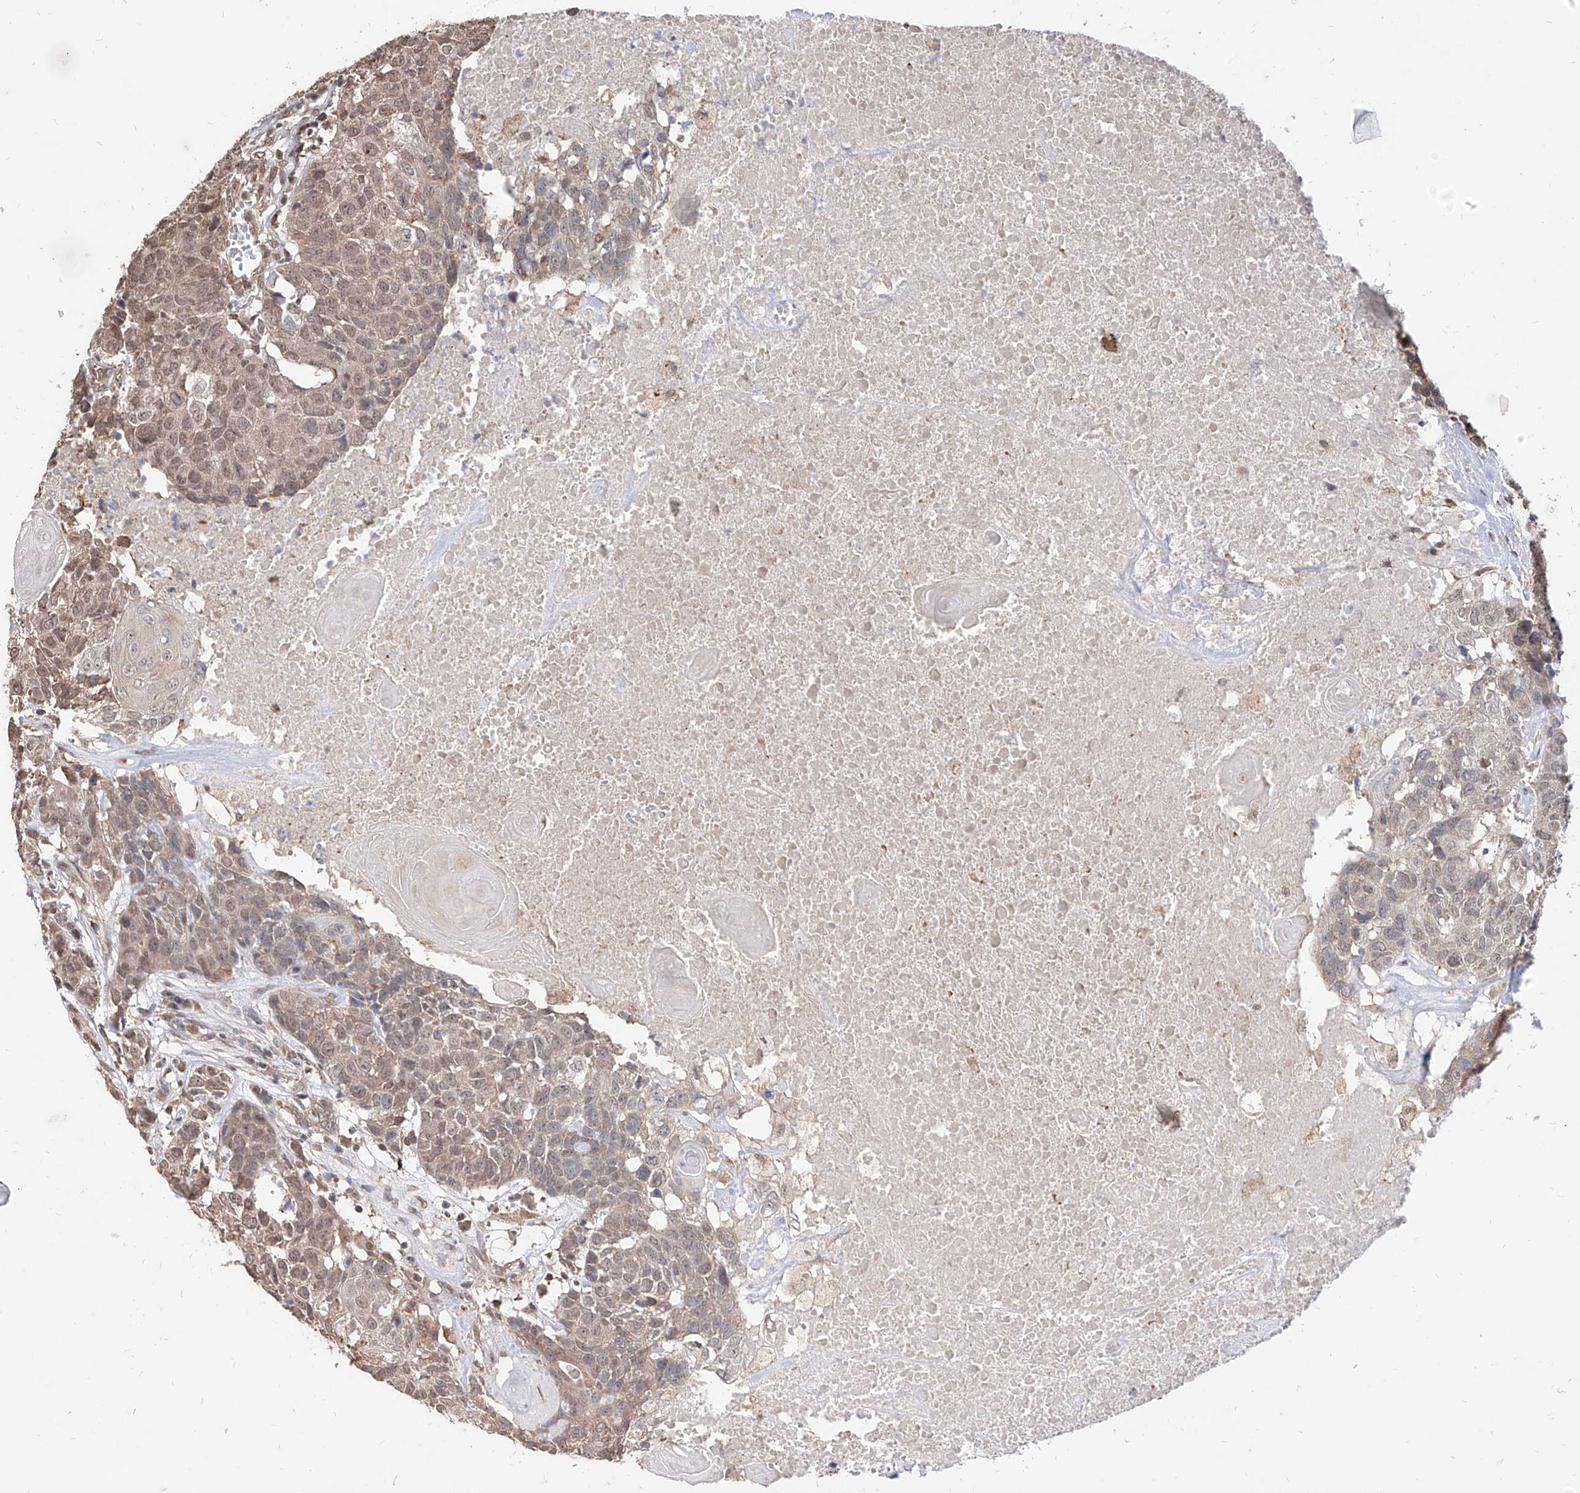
{"staining": {"intensity": "weak", "quantity": "25%-75%", "location": "cytoplasmic/membranous,nuclear"}, "tissue": "head and neck cancer", "cell_type": "Tumor cells", "image_type": "cancer", "snomed": [{"axis": "morphology", "description": "Squamous cell carcinoma, NOS"}, {"axis": "topography", "description": "Head-Neck"}], "caption": "Brown immunohistochemical staining in squamous cell carcinoma (head and neck) displays weak cytoplasmic/membranous and nuclear expression in approximately 25%-75% of tumor cells.", "gene": "C8orf82", "patient": {"sex": "male", "age": 66}}